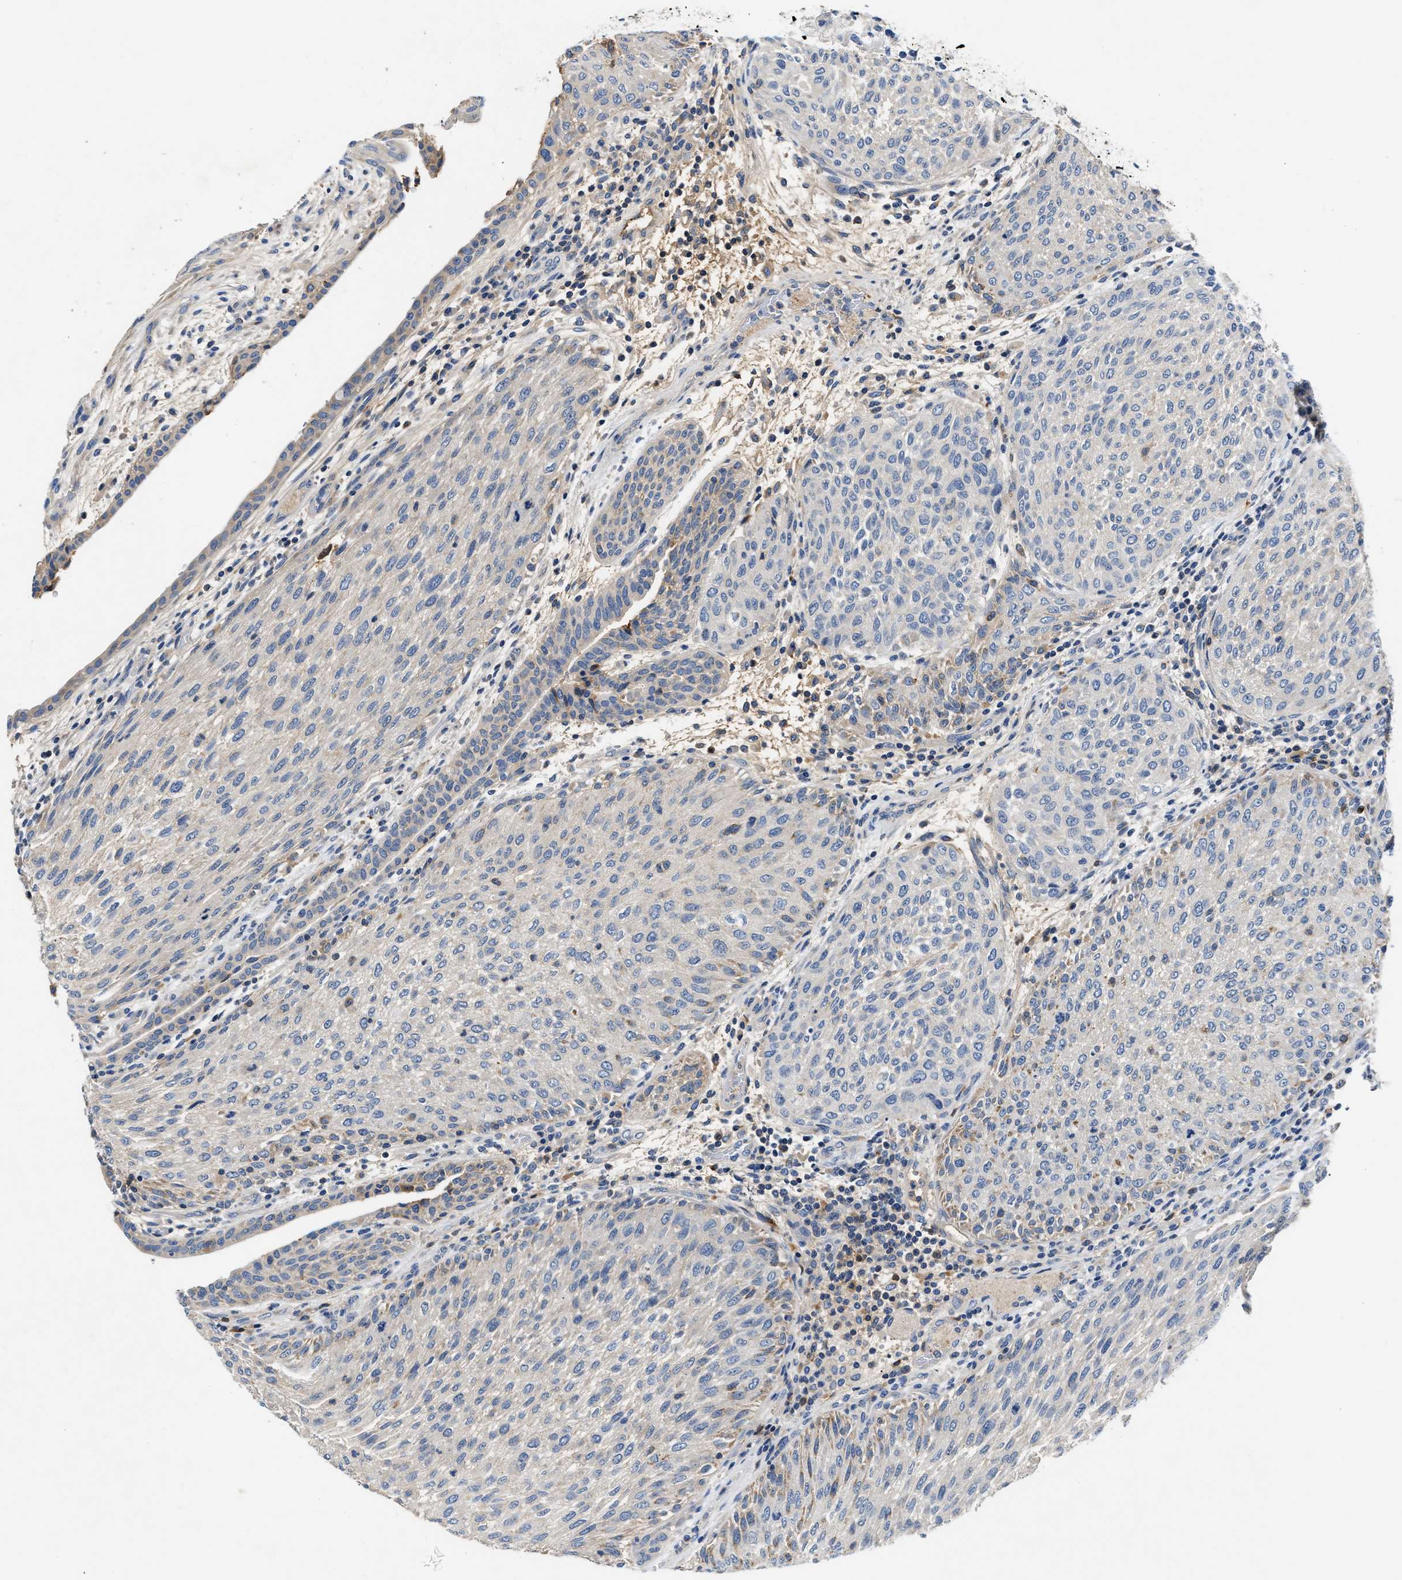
{"staining": {"intensity": "weak", "quantity": "<25%", "location": "cytoplasmic/membranous"}, "tissue": "urothelial cancer", "cell_type": "Tumor cells", "image_type": "cancer", "snomed": [{"axis": "morphology", "description": "Urothelial carcinoma, Low grade"}, {"axis": "morphology", "description": "Urothelial carcinoma, High grade"}, {"axis": "topography", "description": "Urinary bladder"}], "caption": "An IHC histopathology image of urothelial cancer is shown. There is no staining in tumor cells of urothelial cancer.", "gene": "TUT7", "patient": {"sex": "male", "age": 35}}